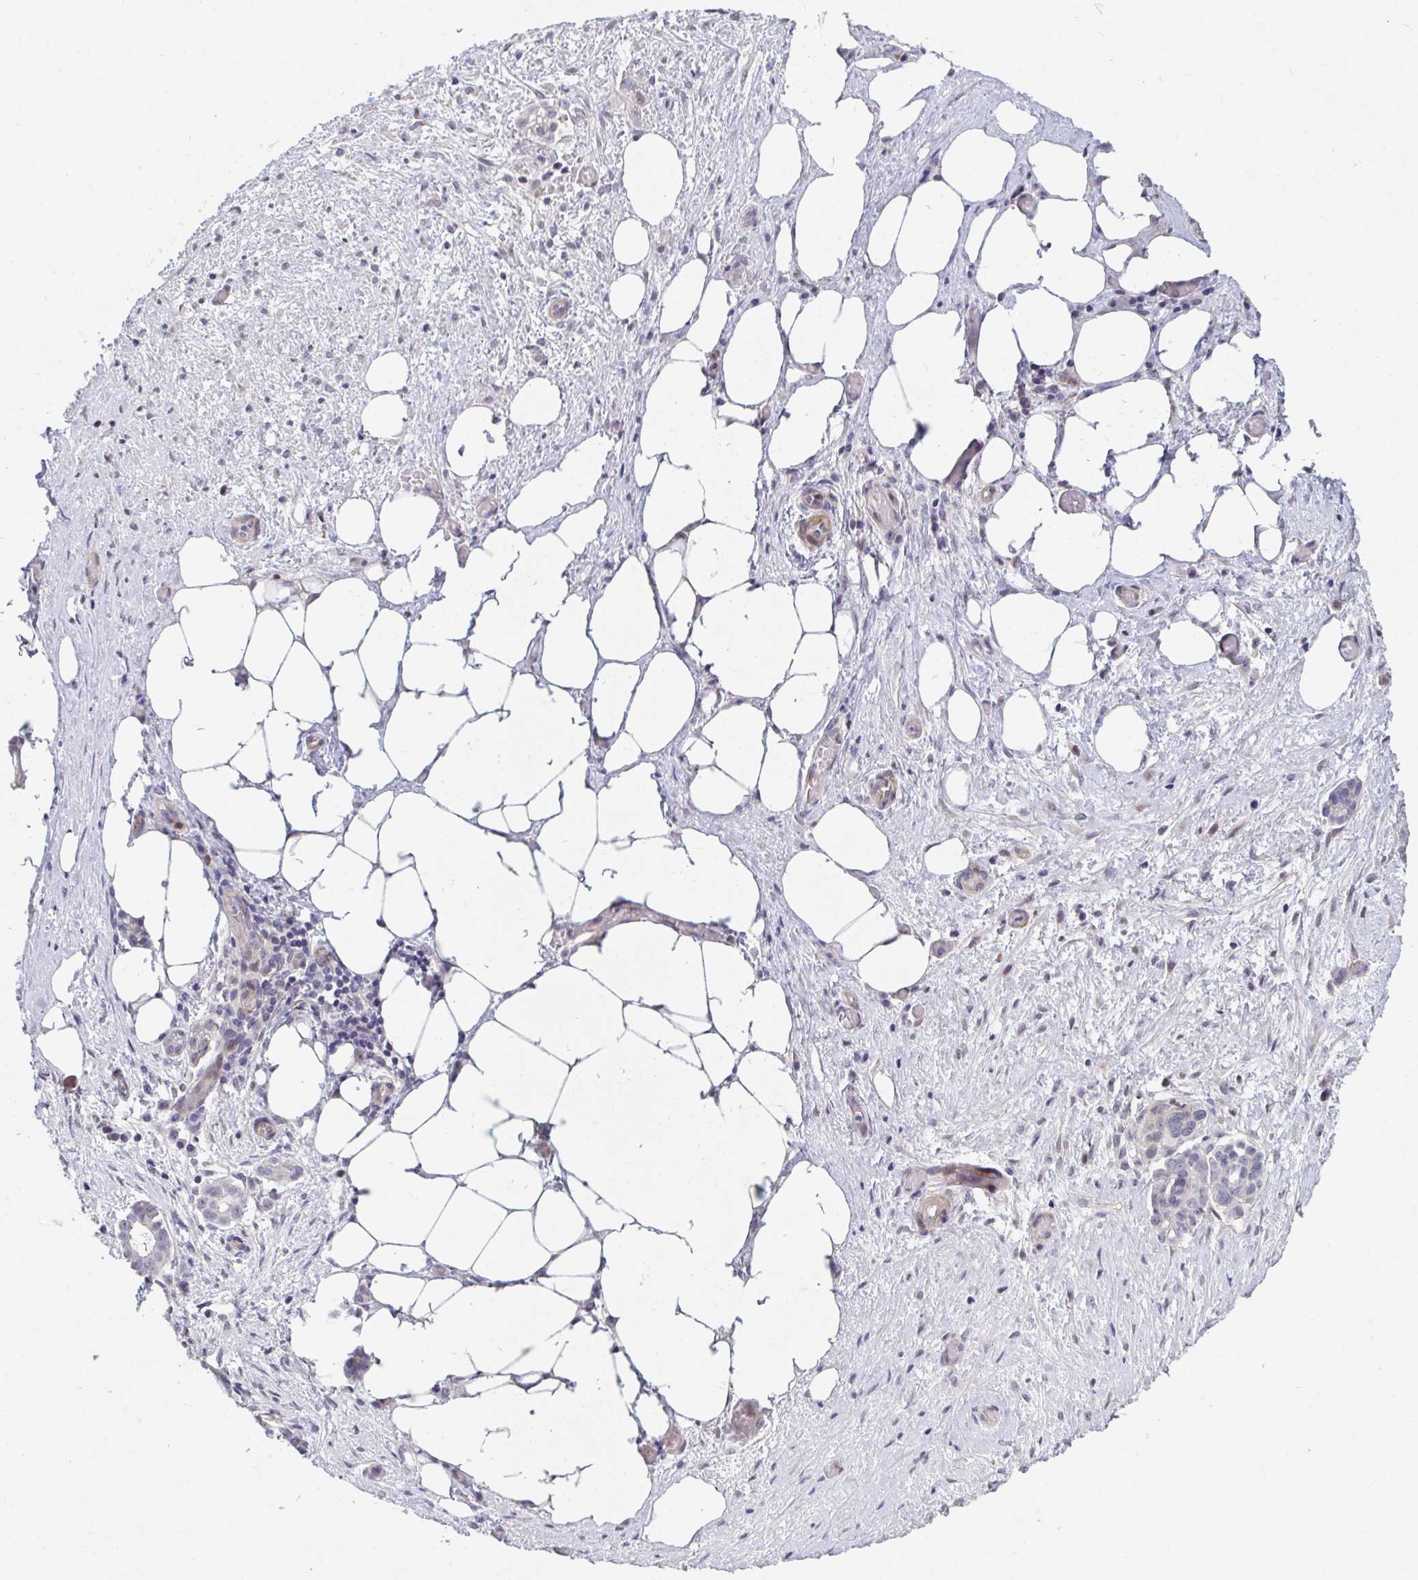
{"staining": {"intensity": "negative", "quantity": "none", "location": "none"}, "tissue": "ovarian cancer", "cell_type": "Tumor cells", "image_type": "cancer", "snomed": [{"axis": "morphology", "description": "Cystadenocarcinoma, serous, NOS"}, {"axis": "topography", "description": "Ovary"}], "caption": "DAB (3,3'-diaminobenzidine) immunohistochemical staining of ovarian cancer displays no significant expression in tumor cells.", "gene": "FAM156B", "patient": {"sex": "female", "age": 50}}